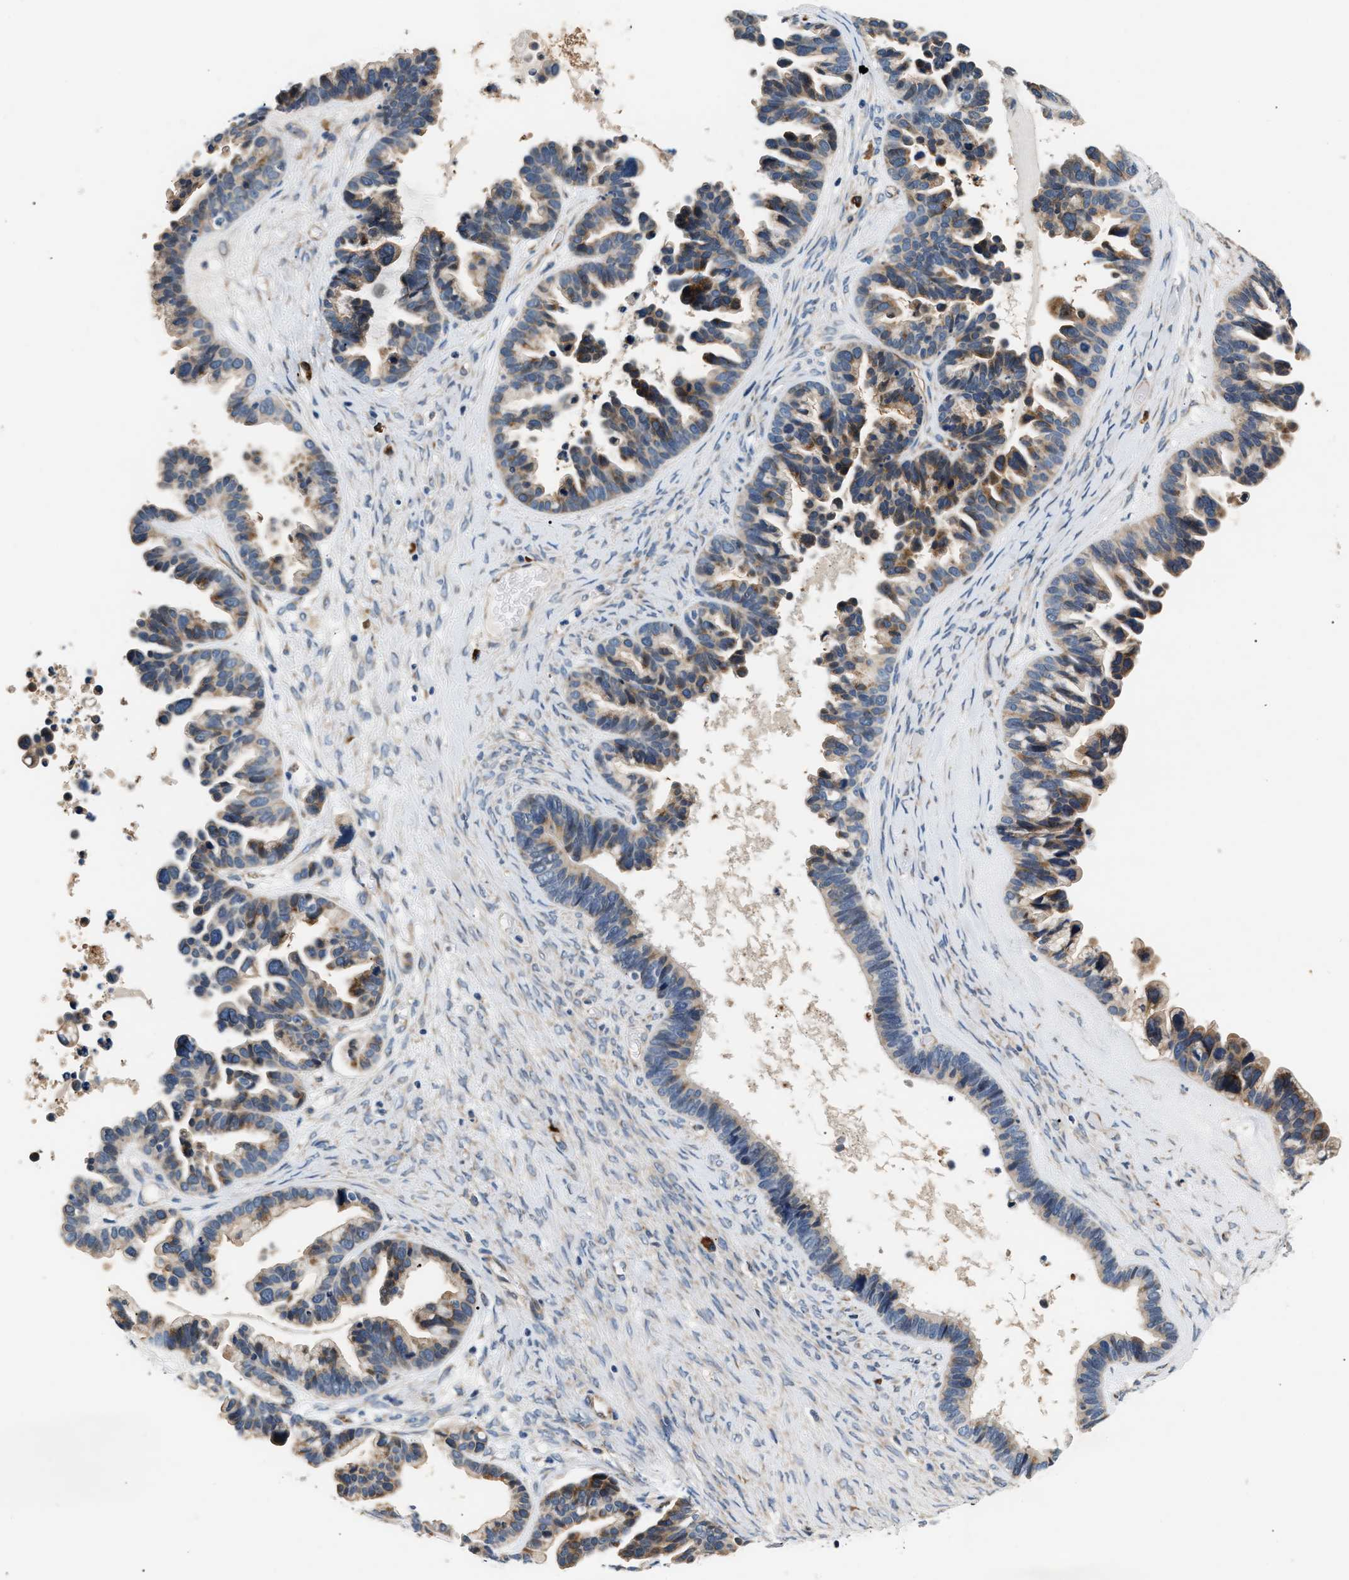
{"staining": {"intensity": "weak", "quantity": ">75%", "location": "cytoplasmic/membranous"}, "tissue": "ovarian cancer", "cell_type": "Tumor cells", "image_type": "cancer", "snomed": [{"axis": "morphology", "description": "Cystadenocarcinoma, serous, NOS"}, {"axis": "topography", "description": "Ovary"}], "caption": "DAB immunohistochemical staining of human ovarian serous cystadenocarcinoma shows weak cytoplasmic/membranous protein positivity in approximately >75% of tumor cells.", "gene": "IFT74", "patient": {"sex": "female", "age": 56}}